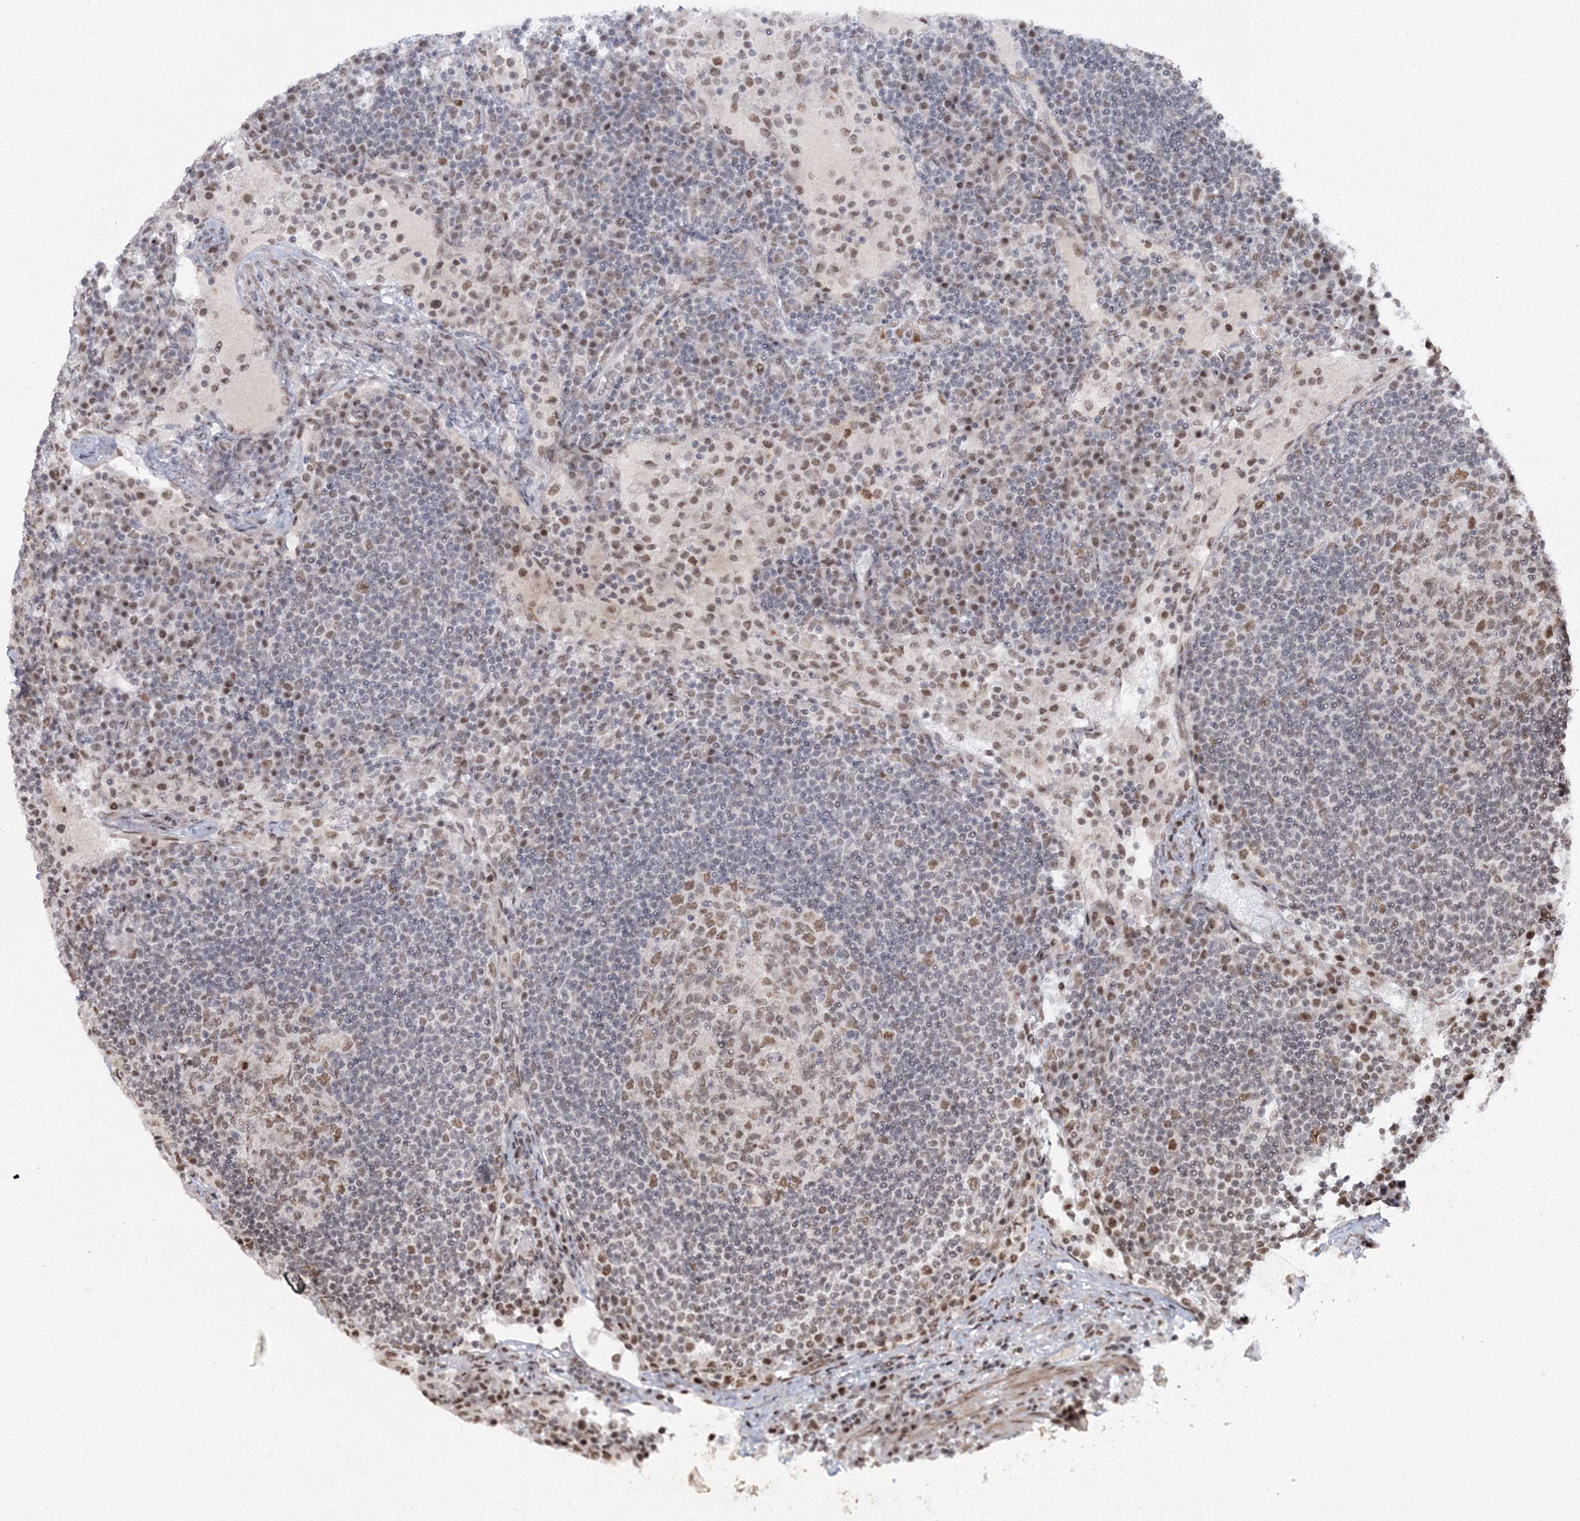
{"staining": {"intensity": "moderate", "quantity": "25%-75%", "location": "nuclear"}, "tissue": "lymph node", "cell_type": "Germinal center cells", "image_type": "normal", "snomed": [{"axis": "morphology", "description": "Normal tissue, NOS"}, {"axis": "topography", "description": "Lymph node"}], "caption": "Normal lymph node was stained to show a protein in brown. There is medium levels of moderate nuclear positivity in approximately 25%-75% of germinal center cells.", "gene": "C3orf33", "patient": {"sex": "female", "age": 53}}